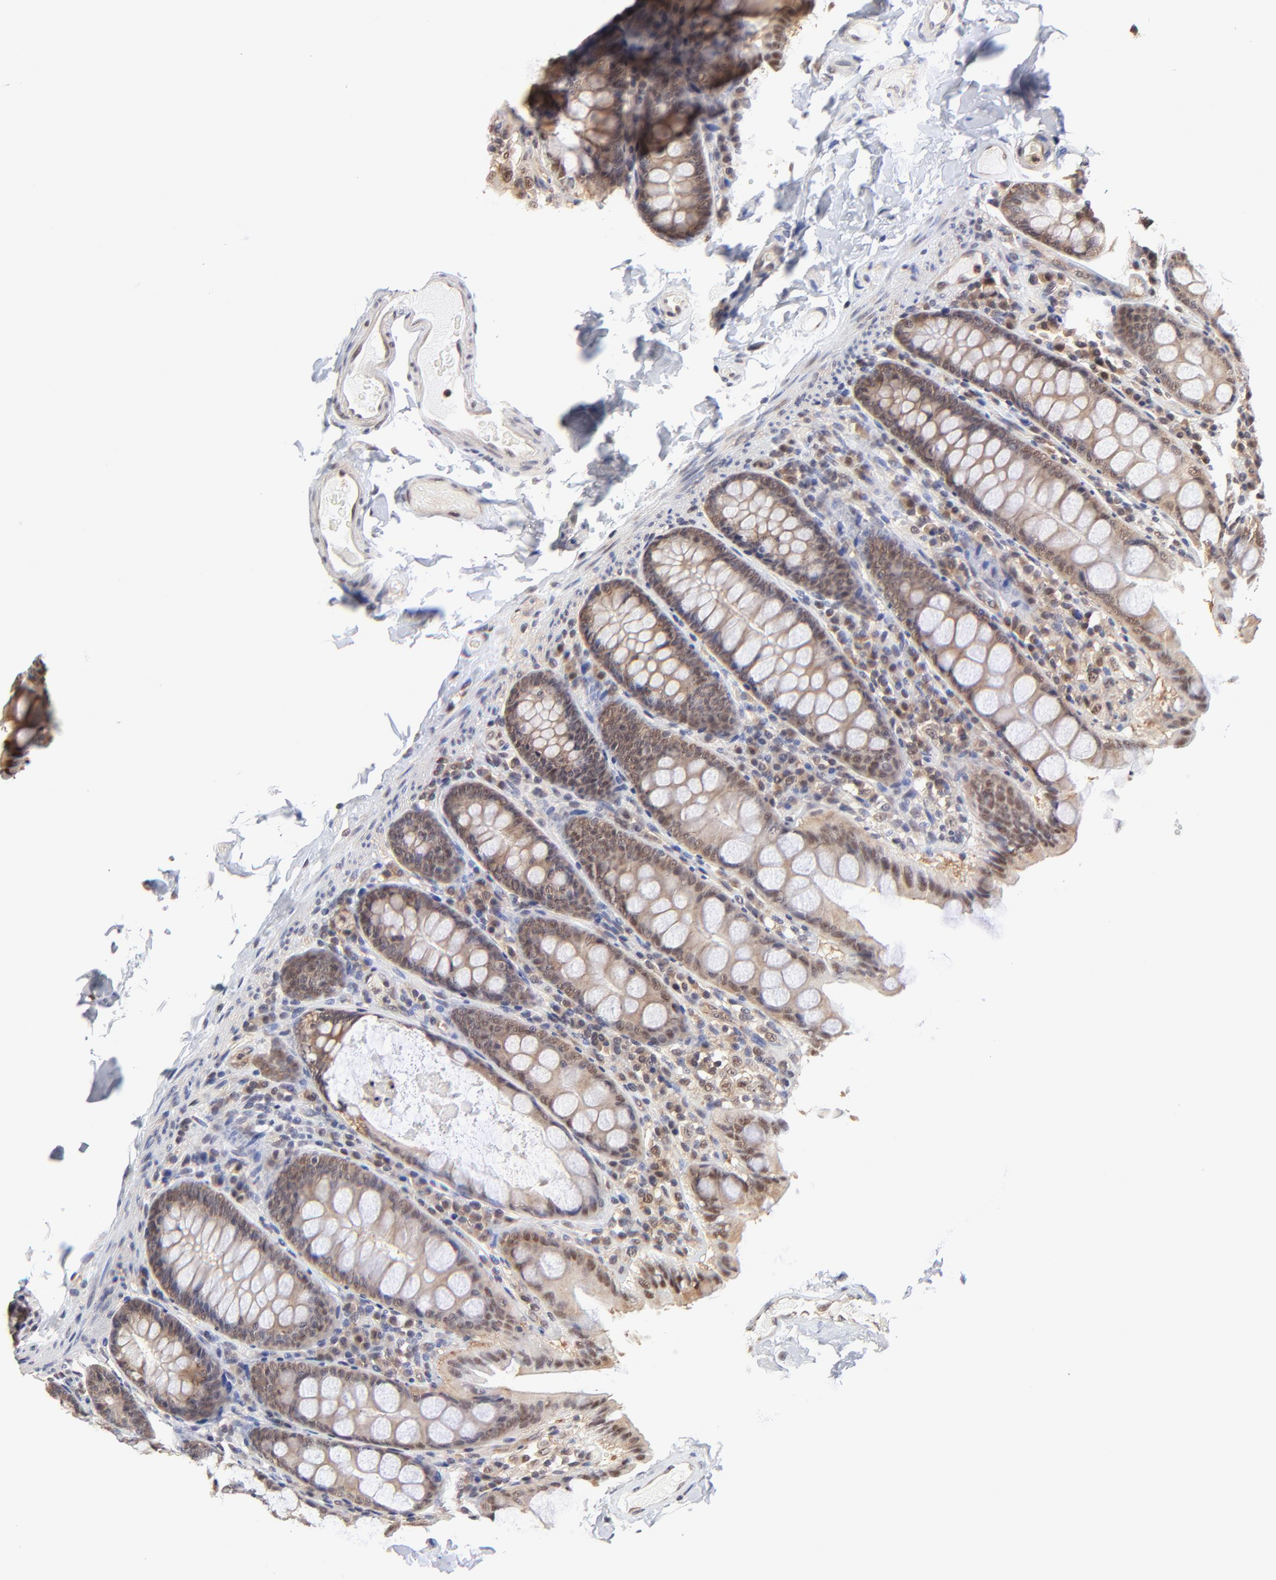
{"staining": {"intensity": "negative", "quantity": "none", "location": "none"}, "tissue": "colon", "cell_type": "Endothelial cells", "image_type": "normal", "snomed": [{"axis": "morphology", "description": "Normal tissue, NOS"}, {"axis": "topography", "description": "Colon"}], "caption": "Immunohistochemistry (IHC) photomicrograph of normal colon: colon stained with DAB (3,3'-diaminobenzidine) reveals no significant protein expression in endothelial cells.", "gene": "PSMC4", "patient": {"sex": "female", "age": 61}}